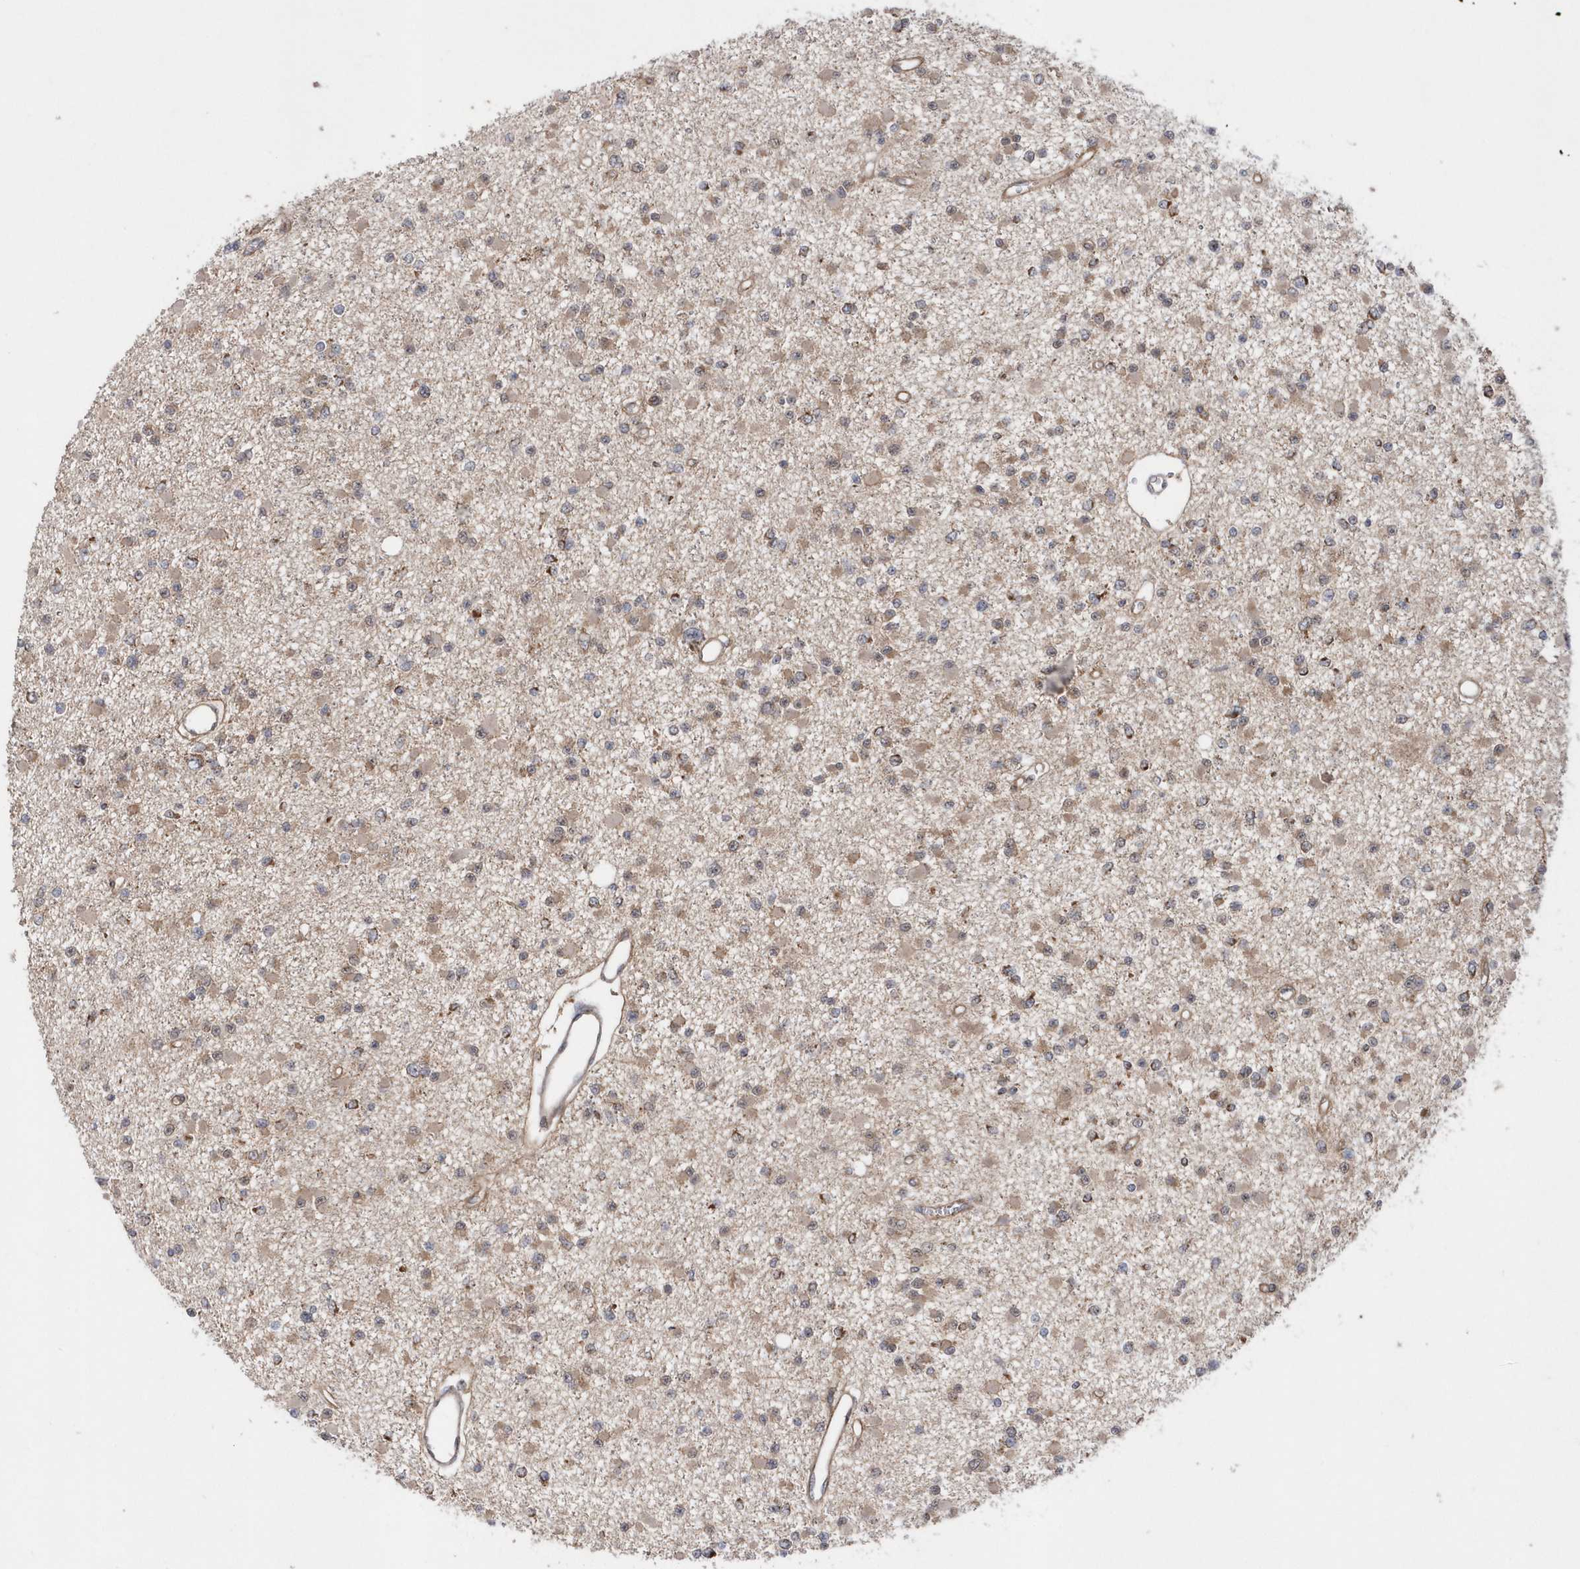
{"staining": {"intensity": "weak", "quantity": "25%-75%", "location": "cytoplasmic/membranous"}, "tissue": "glioma", "cell_type": "Tumor cells", "image_type": "cancer", "snomed": [{"axis": "morphology", "description": "Glioma, malignant, Low grade"}, {"axis": "topography", "description": "Brain"}], "caption": "IHC (DAB (3,3'-diaminobenzidine)) staining of glioma displays weak cytoplasmic/membranous protein staining in about 25%-75% of tumor cells.", "gene": "DALRD3", "patient": {"sex": "female", "age": 22}}